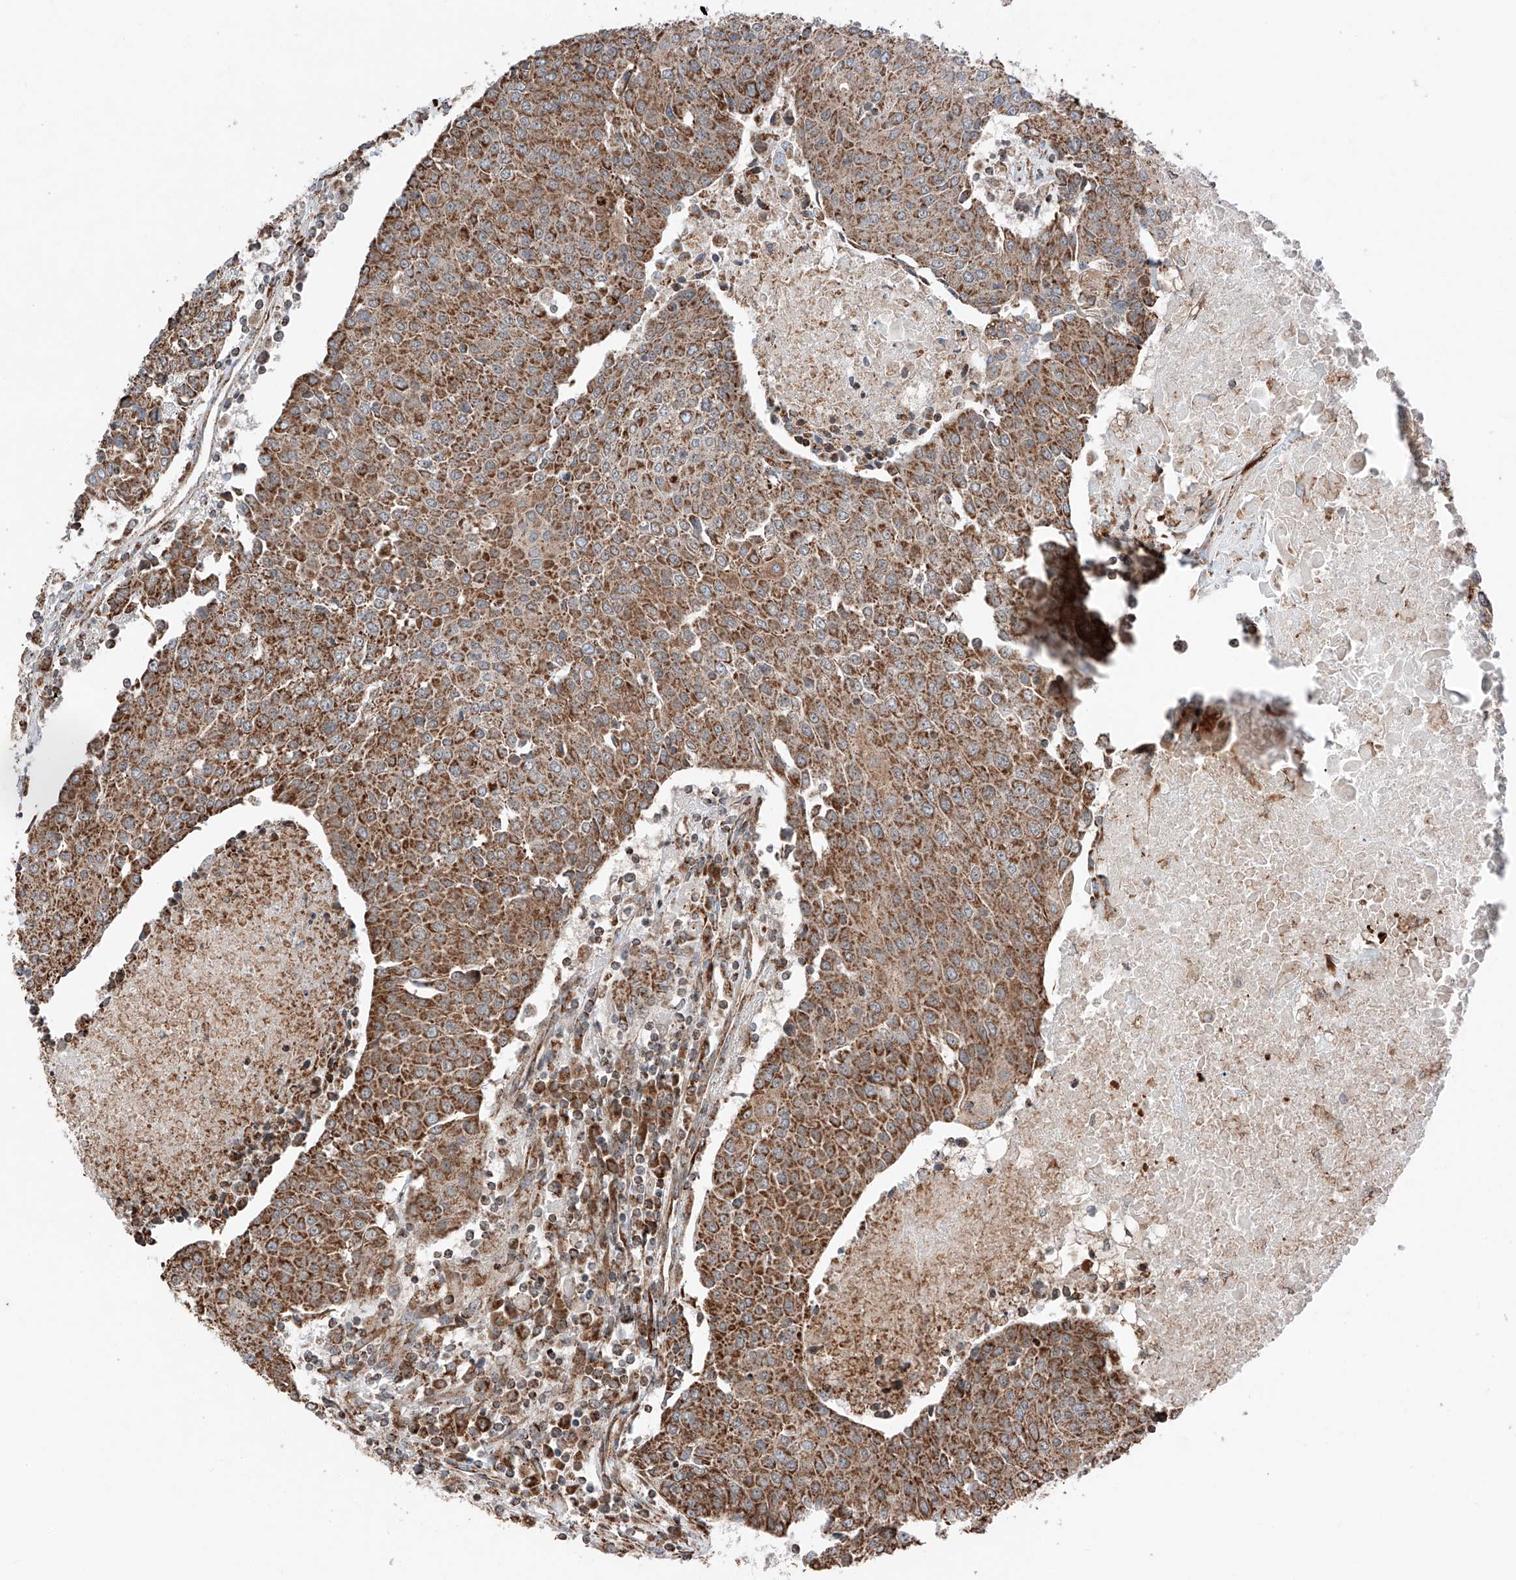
{"staining": {"intensity": "moderate", "quantity": ">75%", "location": "cytoplasmic/membranous"}, "tissue": "urothelial cancer", "cell_type": "Tumor cells", "image_type": "cancer", "snomed": [{"axis": "morphology", "description": "Urothelial carcinoma, High grade"}, {"axis": "topography", "description": "Urinary bladder"}], "caption": "There is medium levels of moderate cytoplasmic/membranous staining in tumor cells of urothelial cancer, as demonstrated by immunohistochemical staining (brown color).", "gene": "ZSCAN29", "patient": {"sex": "female", "age": 85}}